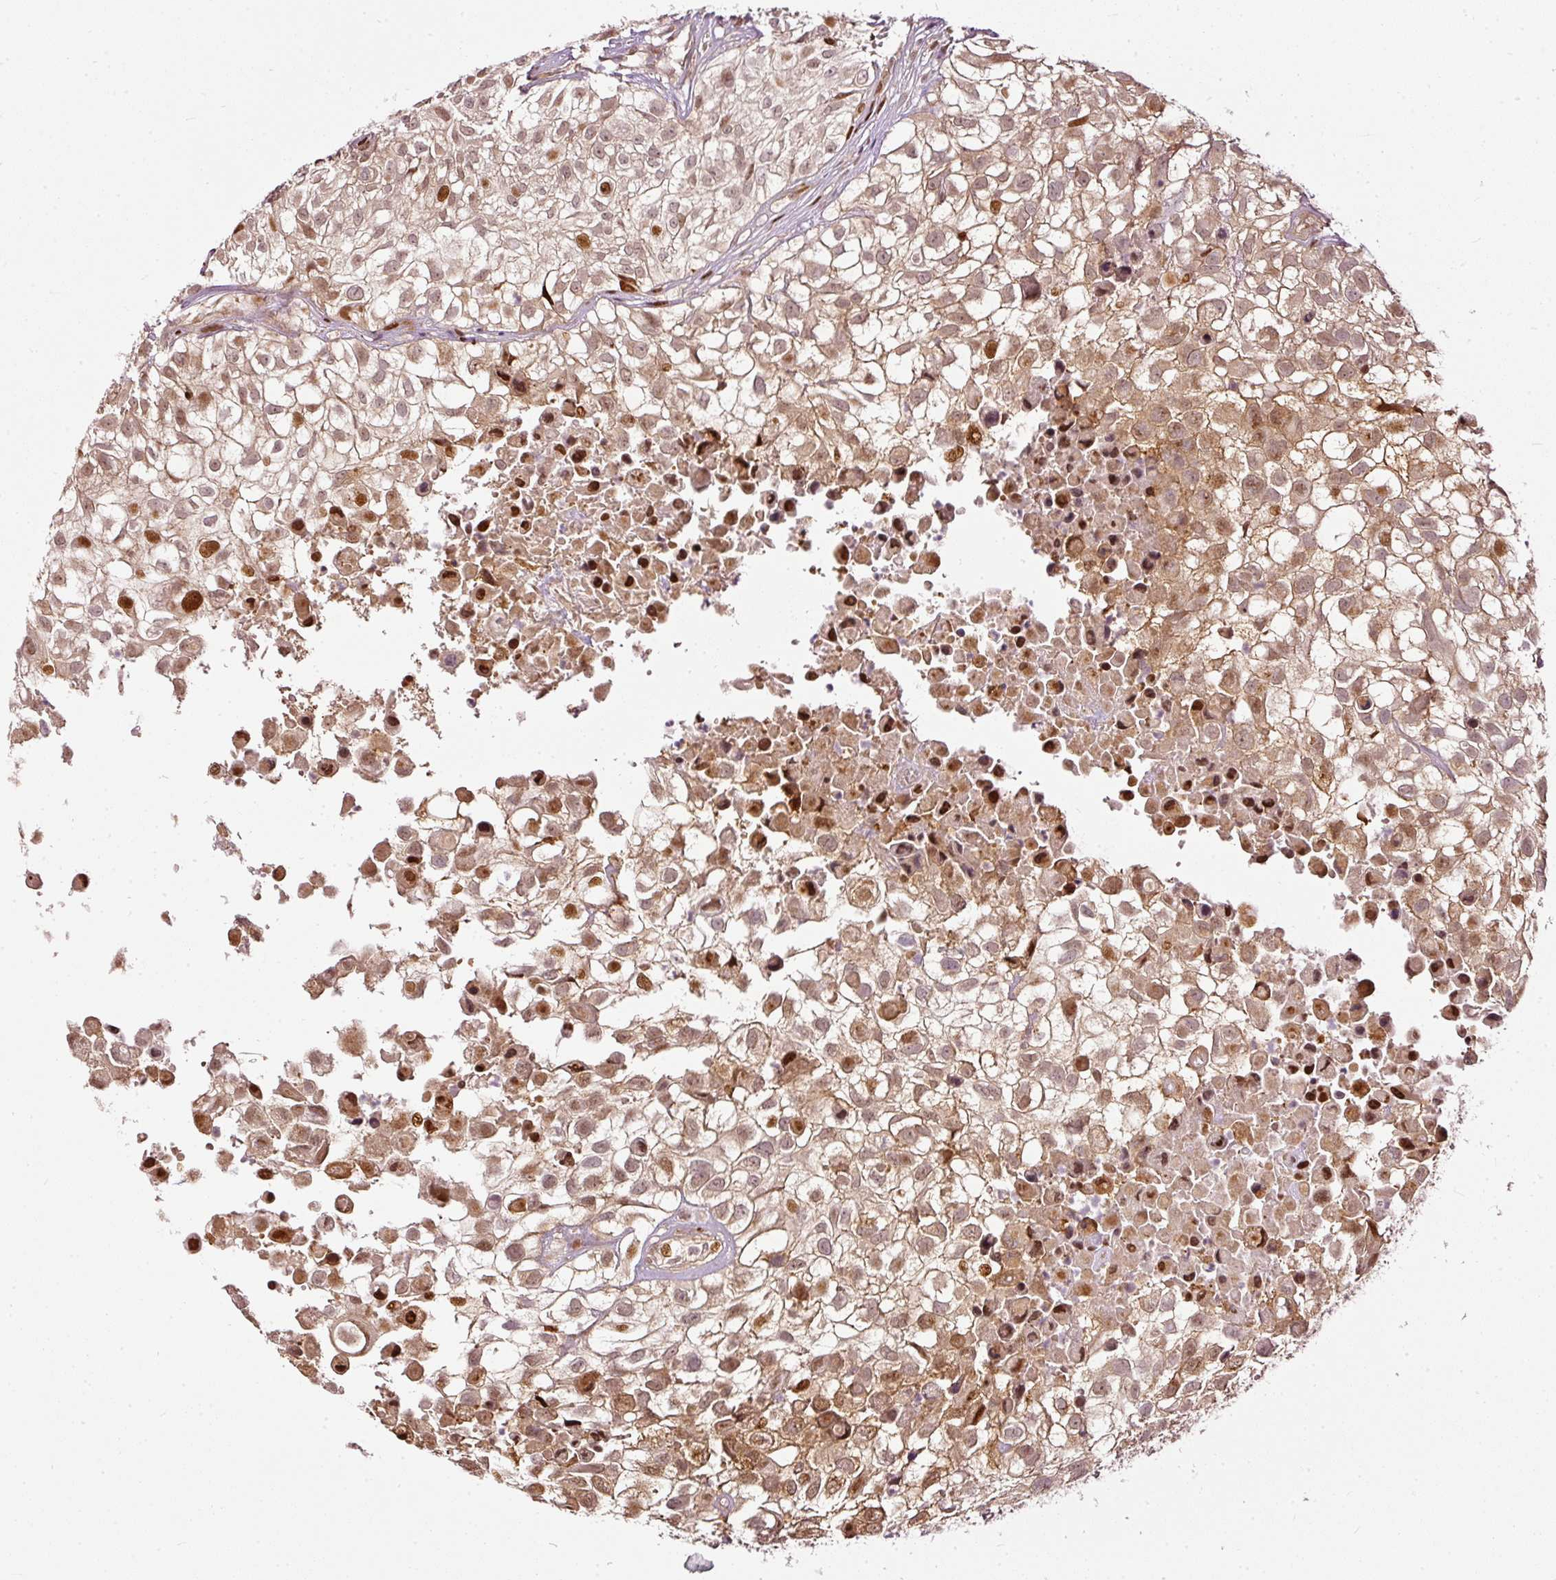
{"staining": {"intensity": "moderate", "quantity": ">75%", "location": "cytoplasmic/membranous,nuclear"}, "tissue": "urothelial cancer", "cell_type": "Tumor cells", "image_type": "cancer", "snomed": [{"axis": "morphology", "description": "Urothelial carcinoma, High grade"}, {"axis": "topography", "description": "Urinary bladder"}], "caption": "There is medium levels of moderate cytoplasmic/membranous and nuclear expression in tumor cells of high-grade urothelial carcinoma, as demonstrated by immunohistochemical staining (brown color).", "gene": "ZNF778", "patient": {"sex": "male", "age": 56}}